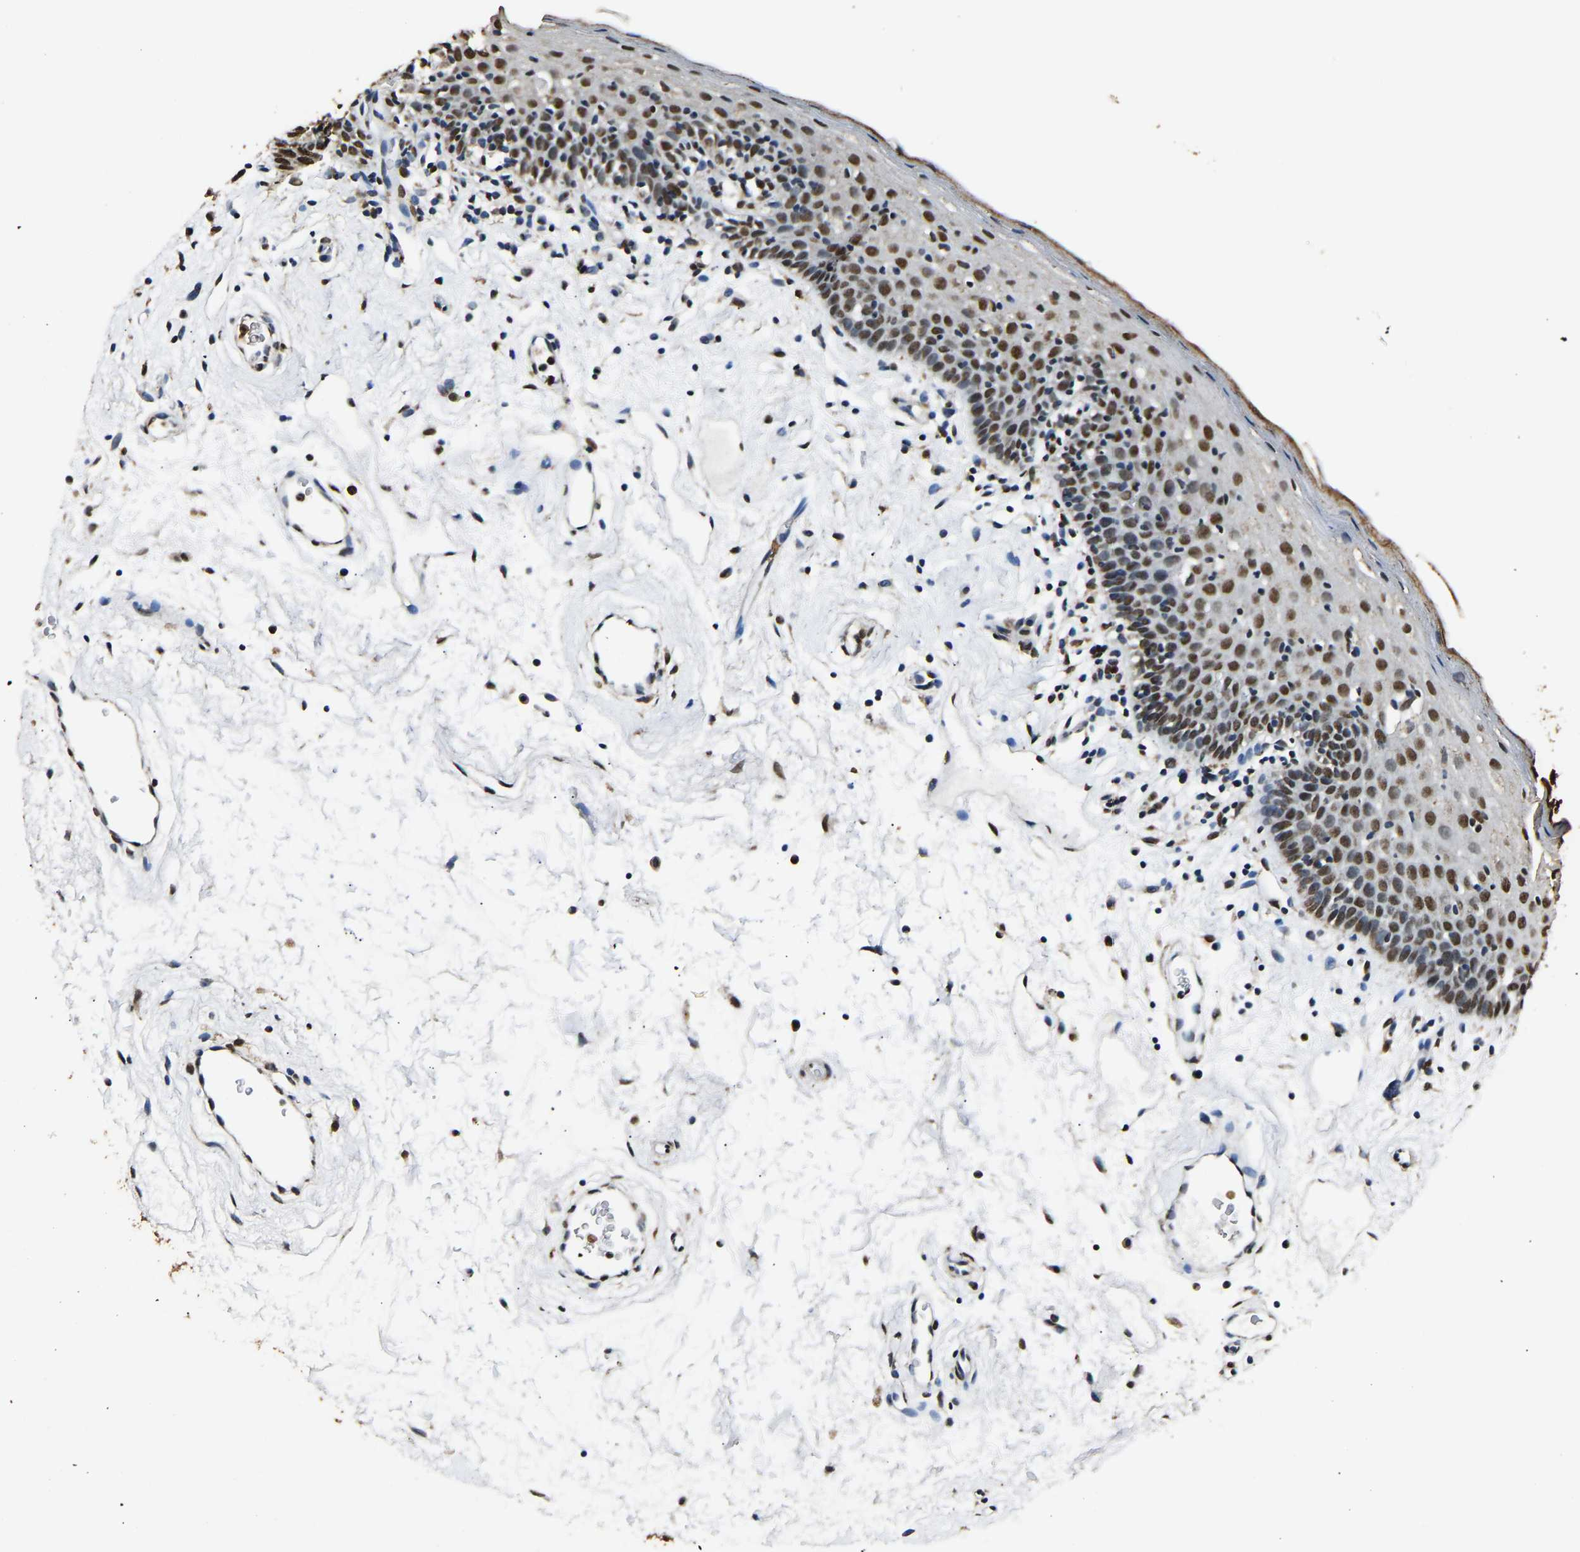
{"staining": {"intensity": "strong", "quantity": ">75%", "location": "nuclear"}, "tissue": "oral mucosa", "cell_type": "Squamous epithelial cells", "image_type": "normal", "snomed": [{"axis": "morphology", "description": "Normal tissue, NOS"}, {"axis": "topography", "description": "Oral tissue"}], "caption": "Squamous epithelial cells show strong nuclear positivity in approximately >75% of cells in normal oral mucosa.", "gene": "SAFB", "patient": {"sex": "male", "age": 66}}